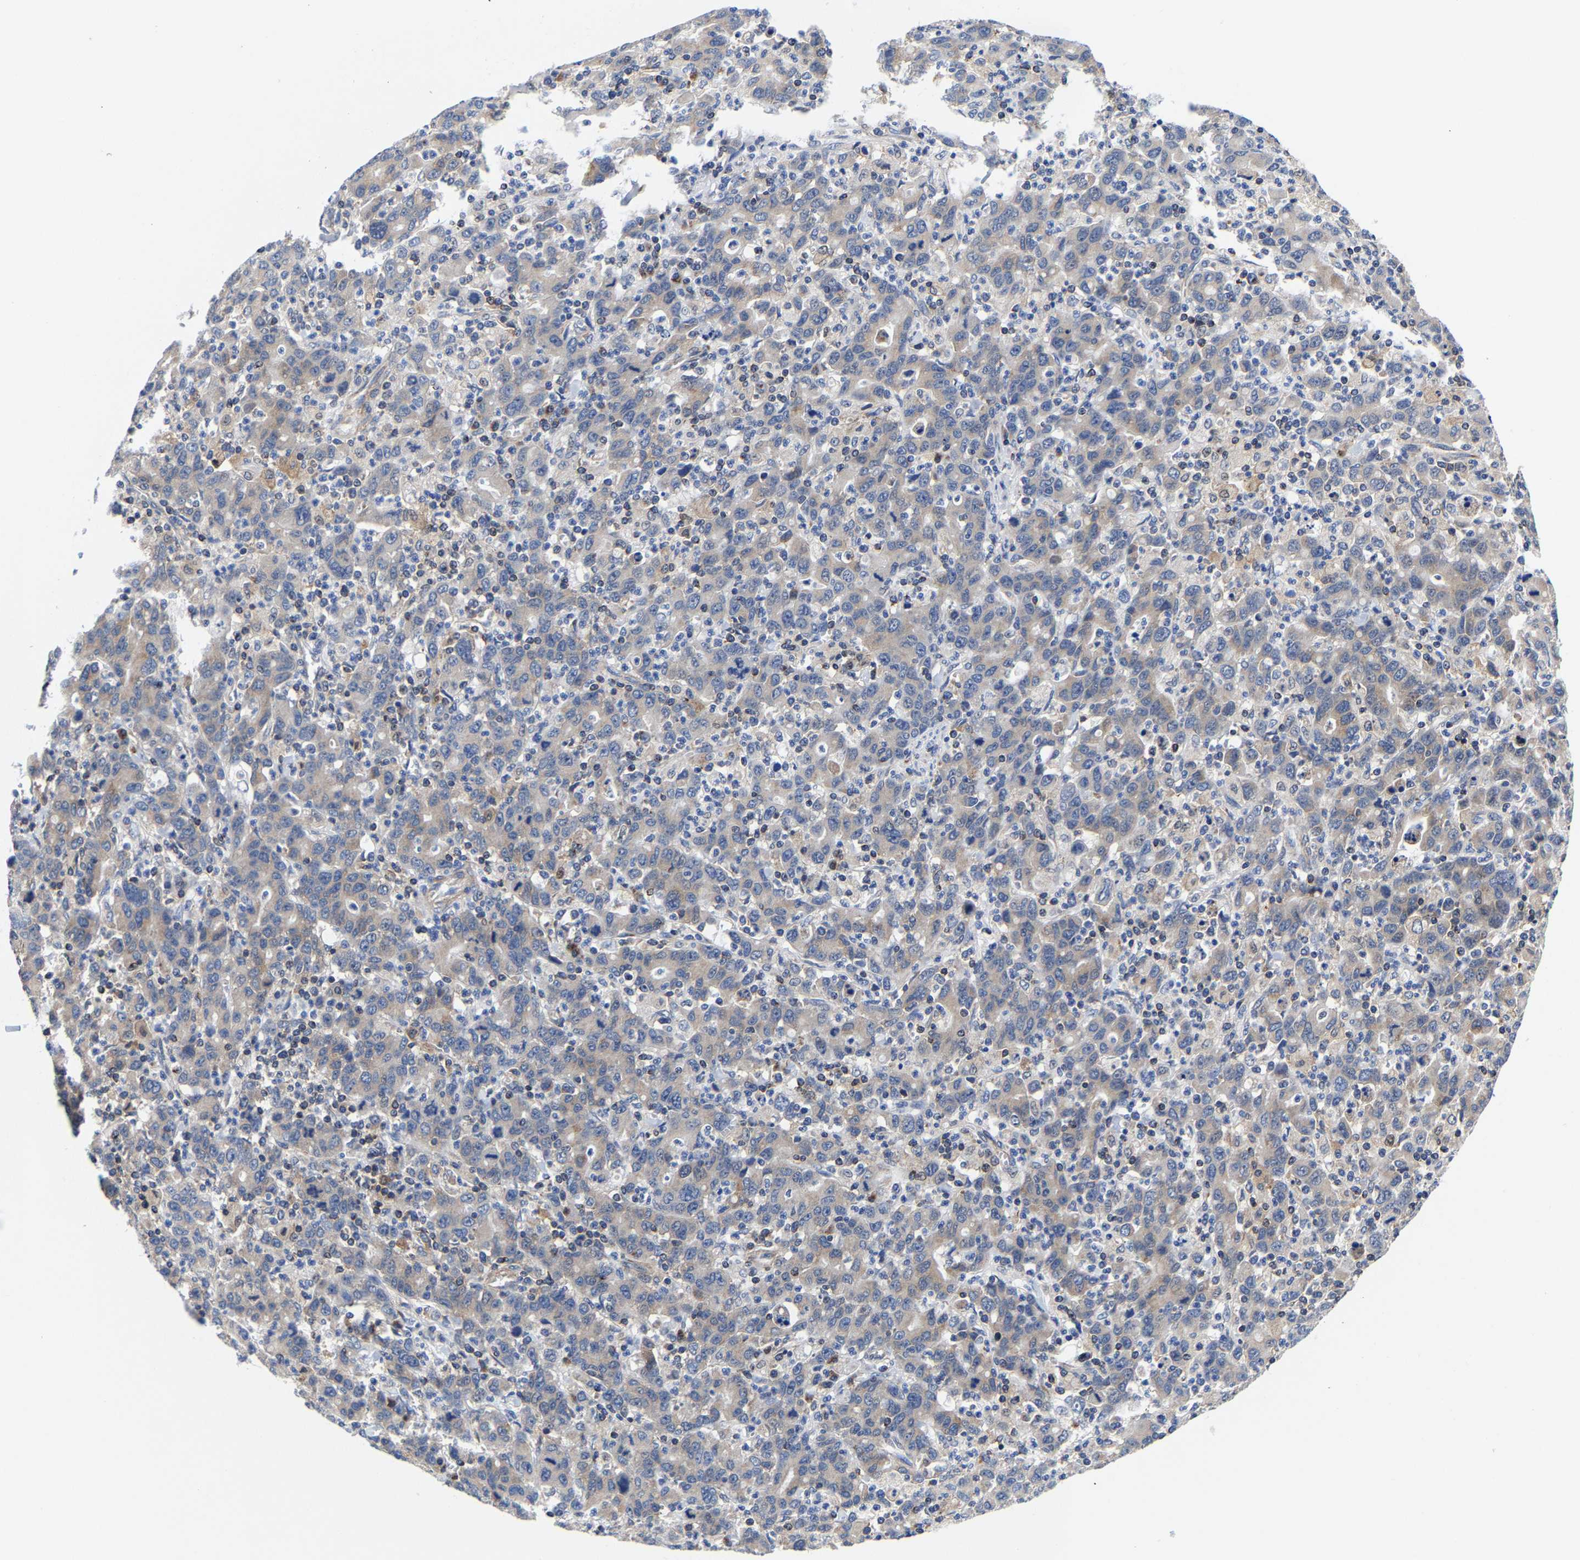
{"staining": {"intensity": "weak", "quantity": "<25%", "location": "cytoplasmic/membranous"}, "tissue": "stomach cancer", "cell_type": "Tumor cells", "image_type": "cancer", "snomed": [{"axis": "morphology", "description": "Adenocarcinoma, NOS"}, {"axis": "topography", "description": "Stomach, upper"}], "caption": "Tumor cells show no significant positivity in stomach cancer. The staining was performed using DAB (3,3'-diaminobenzidine) to visualize the protein expression in brown, while the nuclei were stained in blue with hematoxylin (Magnification: 20x).", "gene": "PFKFB3", "patient": {"sex": "male", "age": 69}}